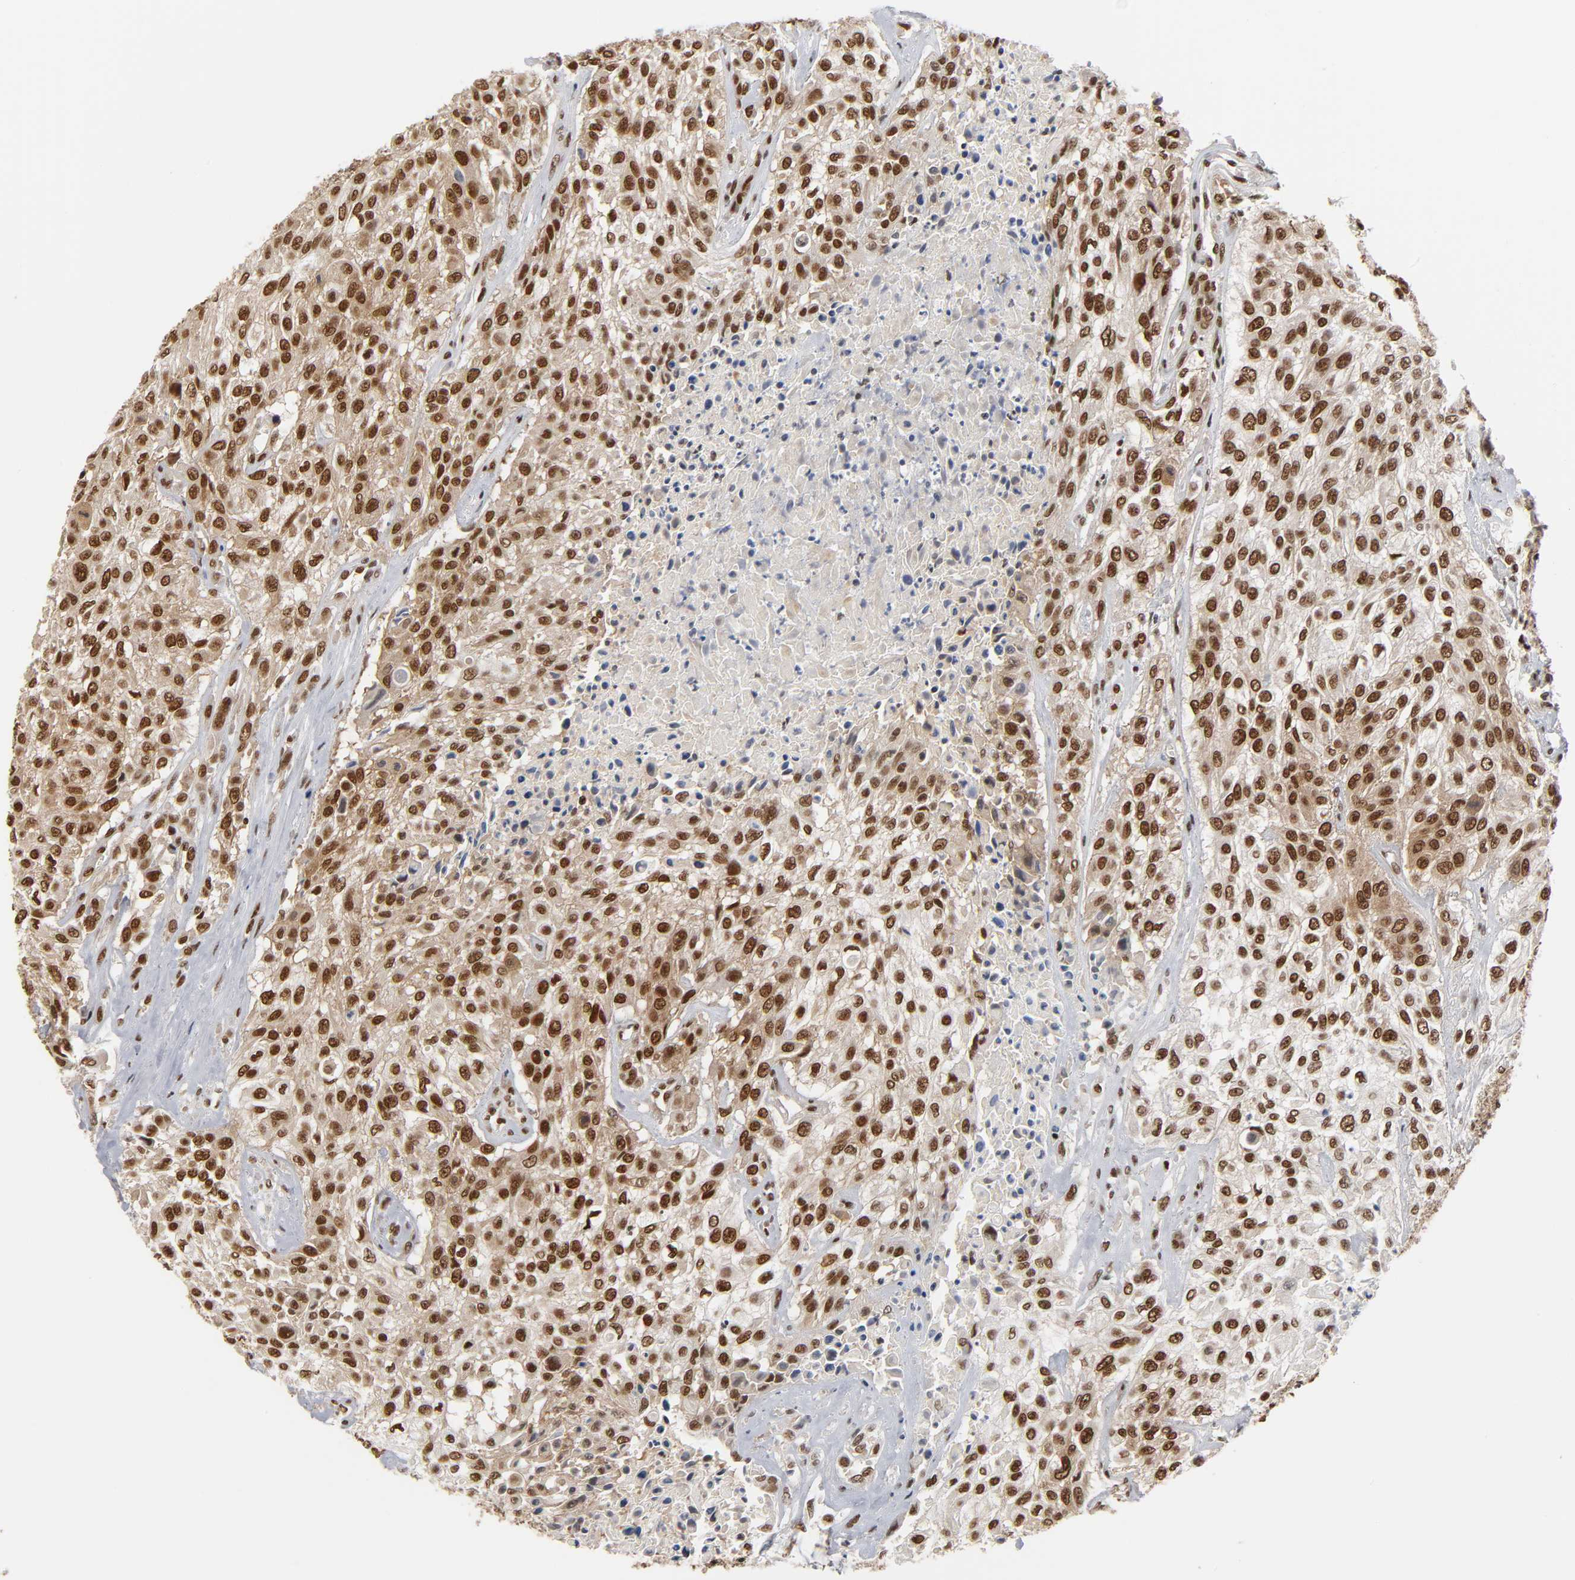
{"staining": {"intensity": "strong", "quantity": ">75%", "location": "nuclear"}, "tissue": "urothelial cancer", "cell_type": "Tumor cells", "image_type": "cancer", "snomed": [{"axis": "morphology", "description": "Urothelial carcinoma, High grade"}, {"axis": "topography", "description": "Urinary bladder"}], "caption": "High-power microscopy captured an immunohistochemistry micrograph of urothelial cancer, revealing strong nuclear expression in approximately >75% of tumor cells.", "gene": "ILKAP", "patient": {"sex": "male", "age": 57}}